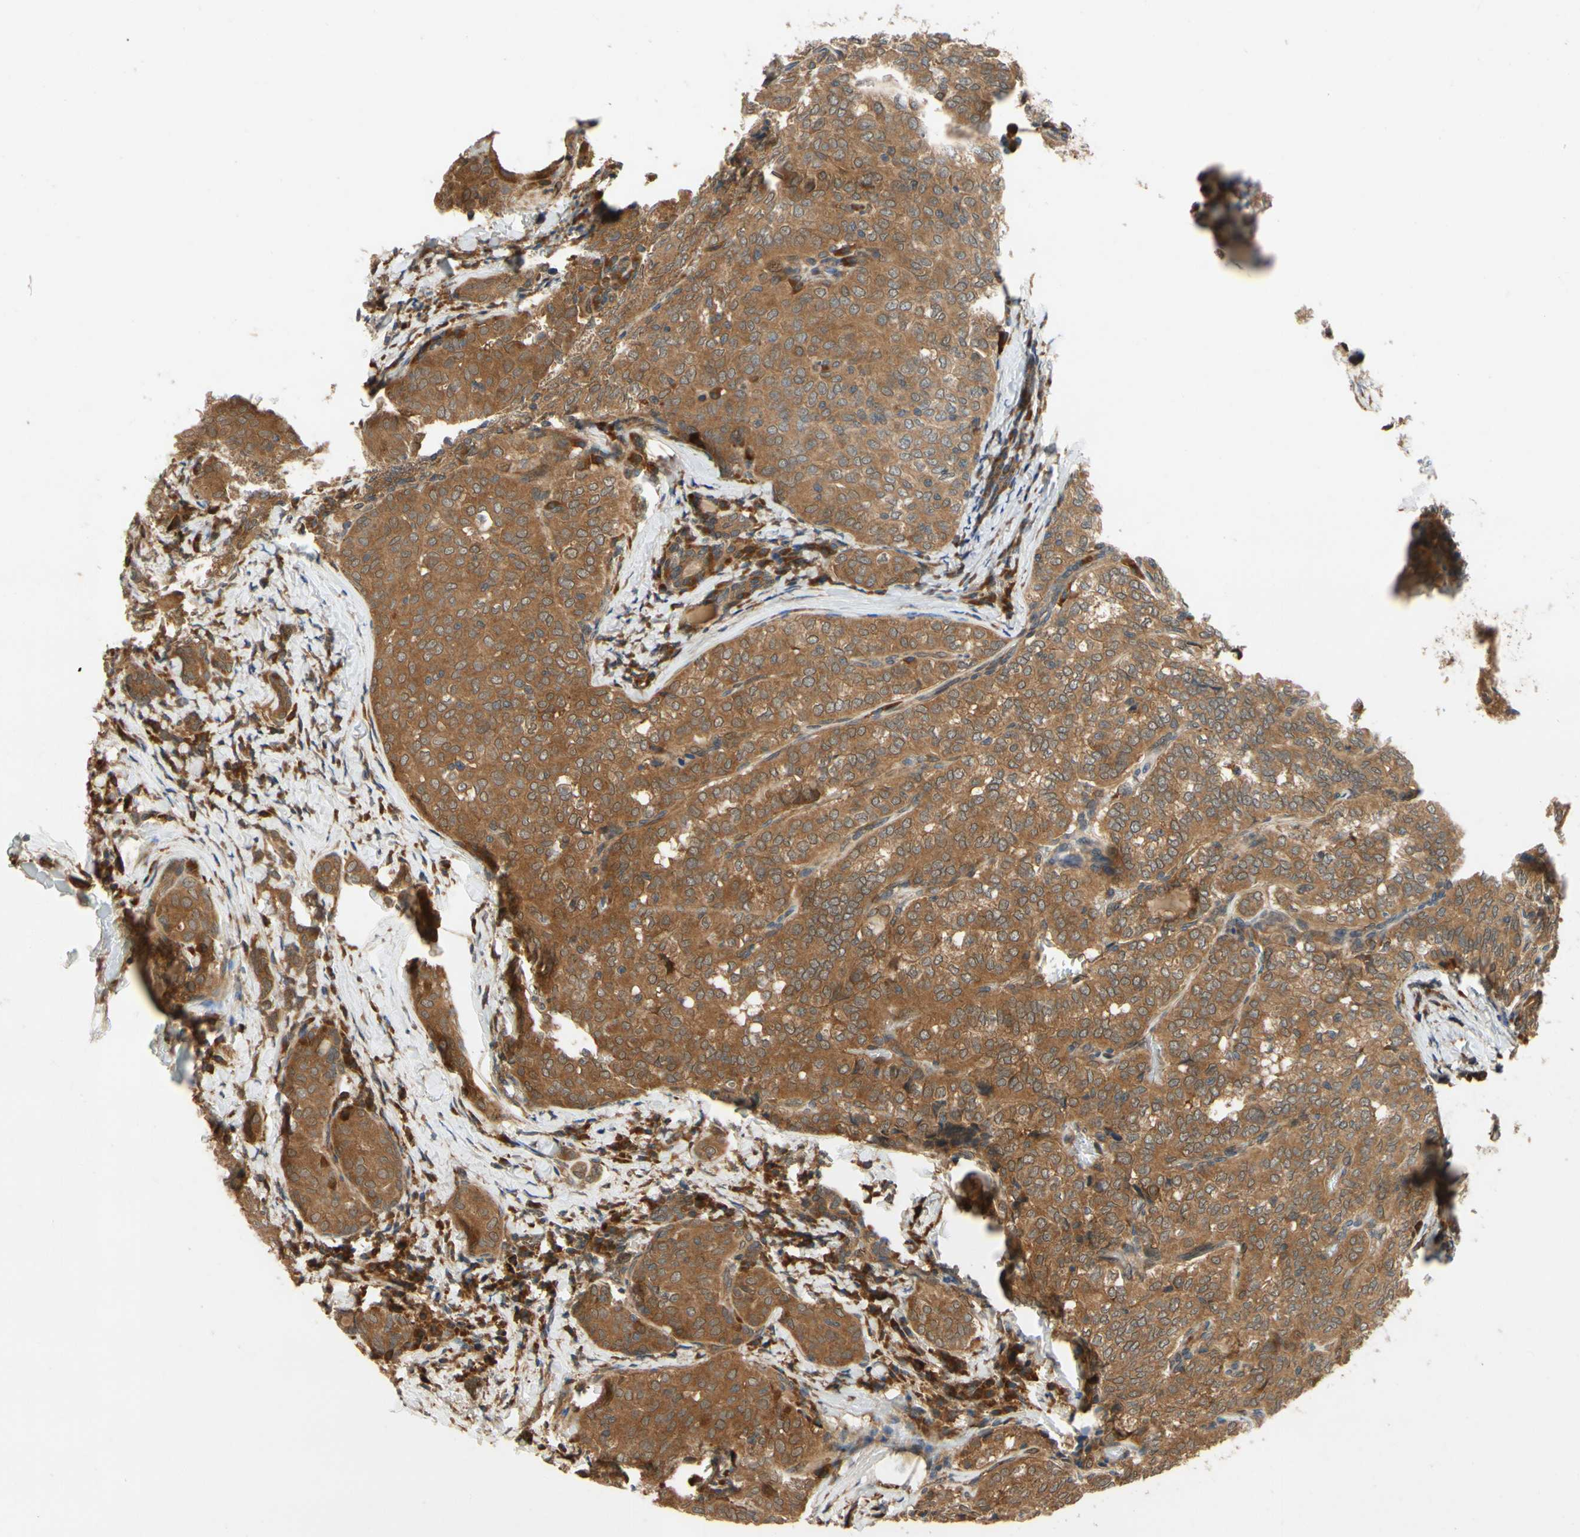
{"staining": {"intensity": "moderate", "quantity": ">75%", "location": "cytoplasmic/membranous"}, "tissue": "thyroid cancer", "cell_type": "Tumor cells", "image_type": "cancer", "snomed": [{"axis": "morphology", "description": "Normal tissue, NOS"}, {"axis": "morphology", "description": "Papillary adenocarcinoma, NOS"}, {"axis": "topography", "description": "Thyroid gland"}], "caption": "A brown stain highlights moderate cytoplasmic/membranous positivity of a protein in human thyroid cancer tumor cells.", "gene": "TDRP", "patient": {"sex": "female", "age": 30}}